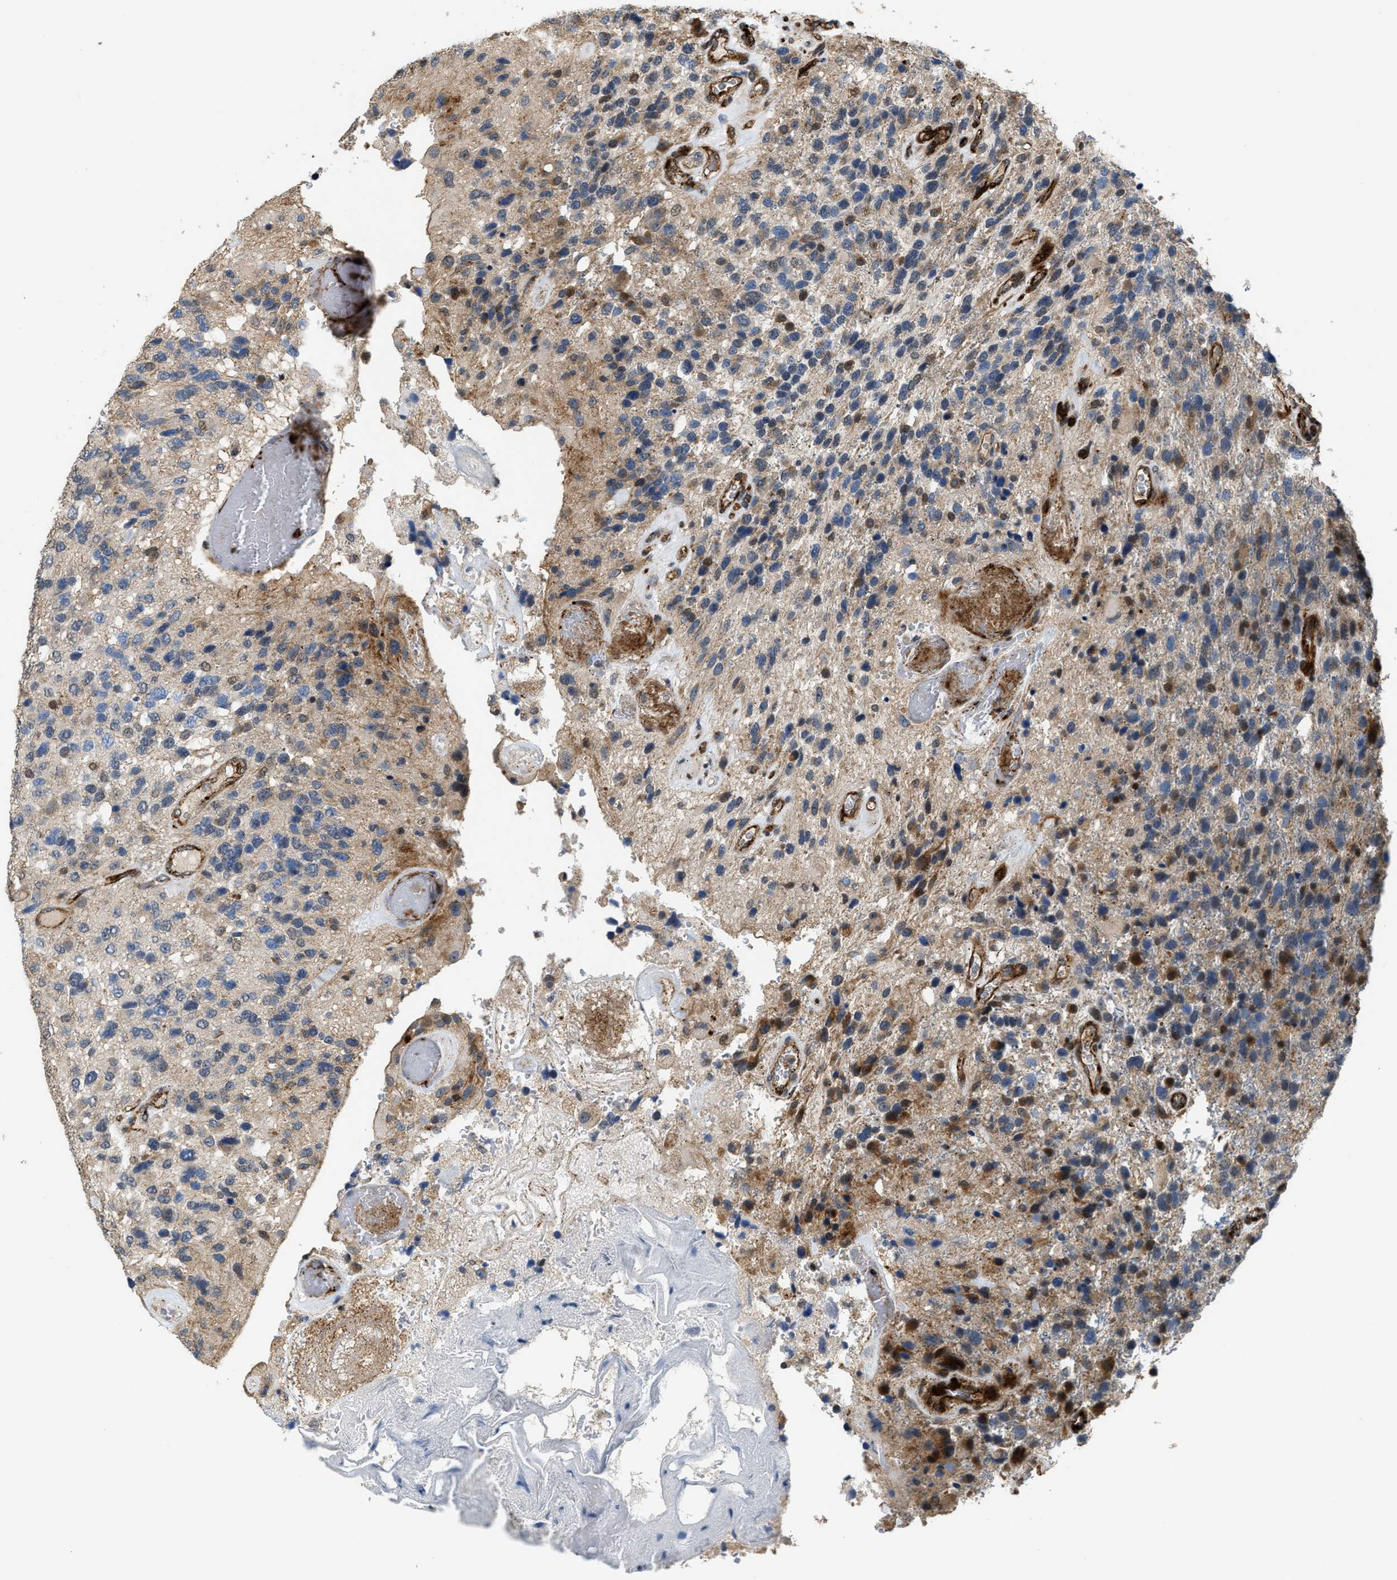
{"staining": {"intensity": "moderate", "quantity": "<25%", "location": "cytoplasmic/membranous,nuclear"}, "tissue": "glioma", "cell_type": "Tumor cells", "image_type": "cancer", "snomed": [{"axis": "morphology", "description": "Glioma, malignant, High grade"}, {"axis": "topography", "description": "Brain"}], "caption": "This image reveals malignant glioma (high-grade) stained with immunohistochemistry to label a protein in brown. The cytoplasmic/membranous and nuclear of tumor cells show moderate positivity for the protein. Nuclei are counter-stained blue.", "gene": "DPF2", "patient": {"sex": "female", "age": 58}}